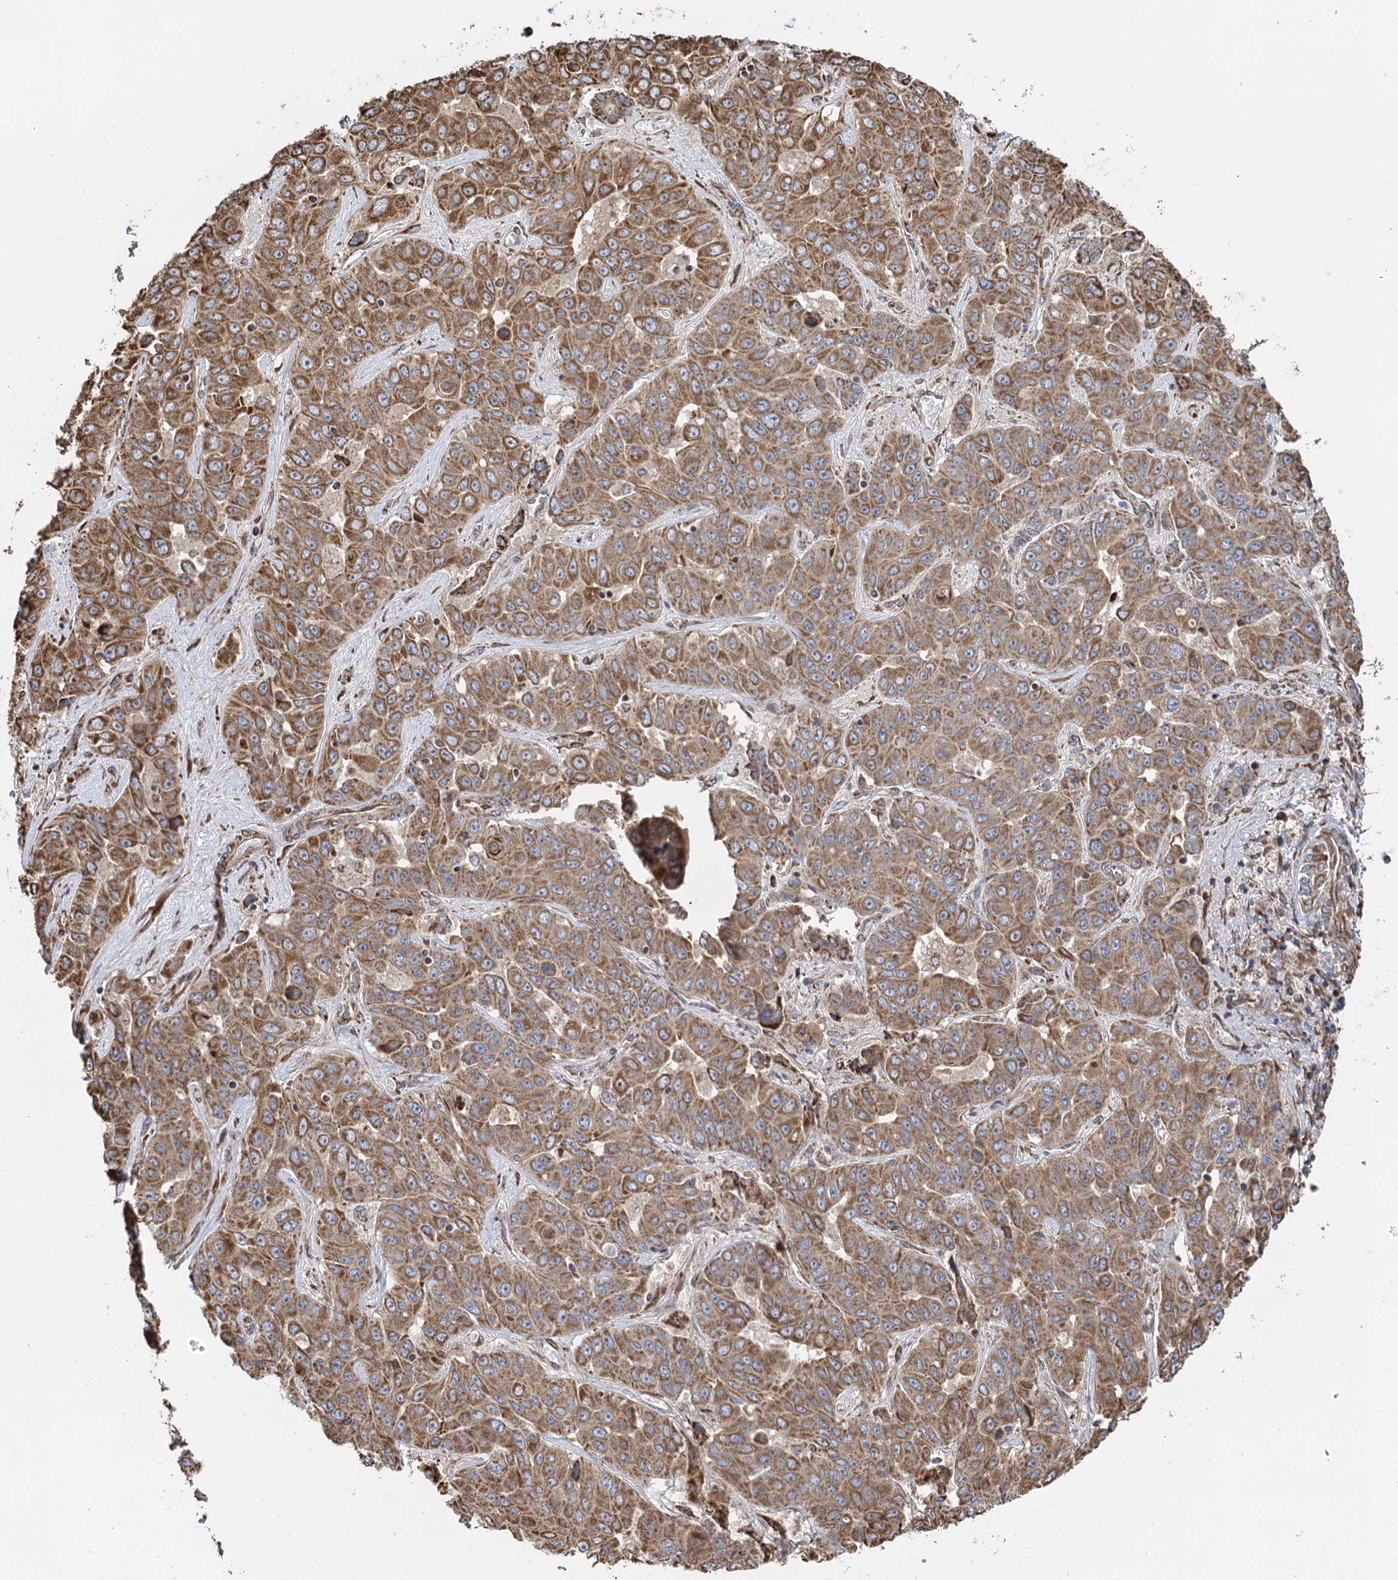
{"staining": {"intensity": "moderate", "quantity": ">75%", "location": "cytoplasmic/membranous"}, "tissue": "liver cancer", "cell_type": "Tumor cells", "image_type": "cancer", "snomed": [{"axis": "morphology", "description": "Cholangiocarcinoma"}, {"axis": "topography", "description": "Liver"}], "caption": "Immunohistochemistry of liver cancer shows medium levels of moderate cytoplasmic/membranous expression in about >75% of tumor cells.", "gene": "IL11RA", "patient": {"sex": "female", "age": 52}}